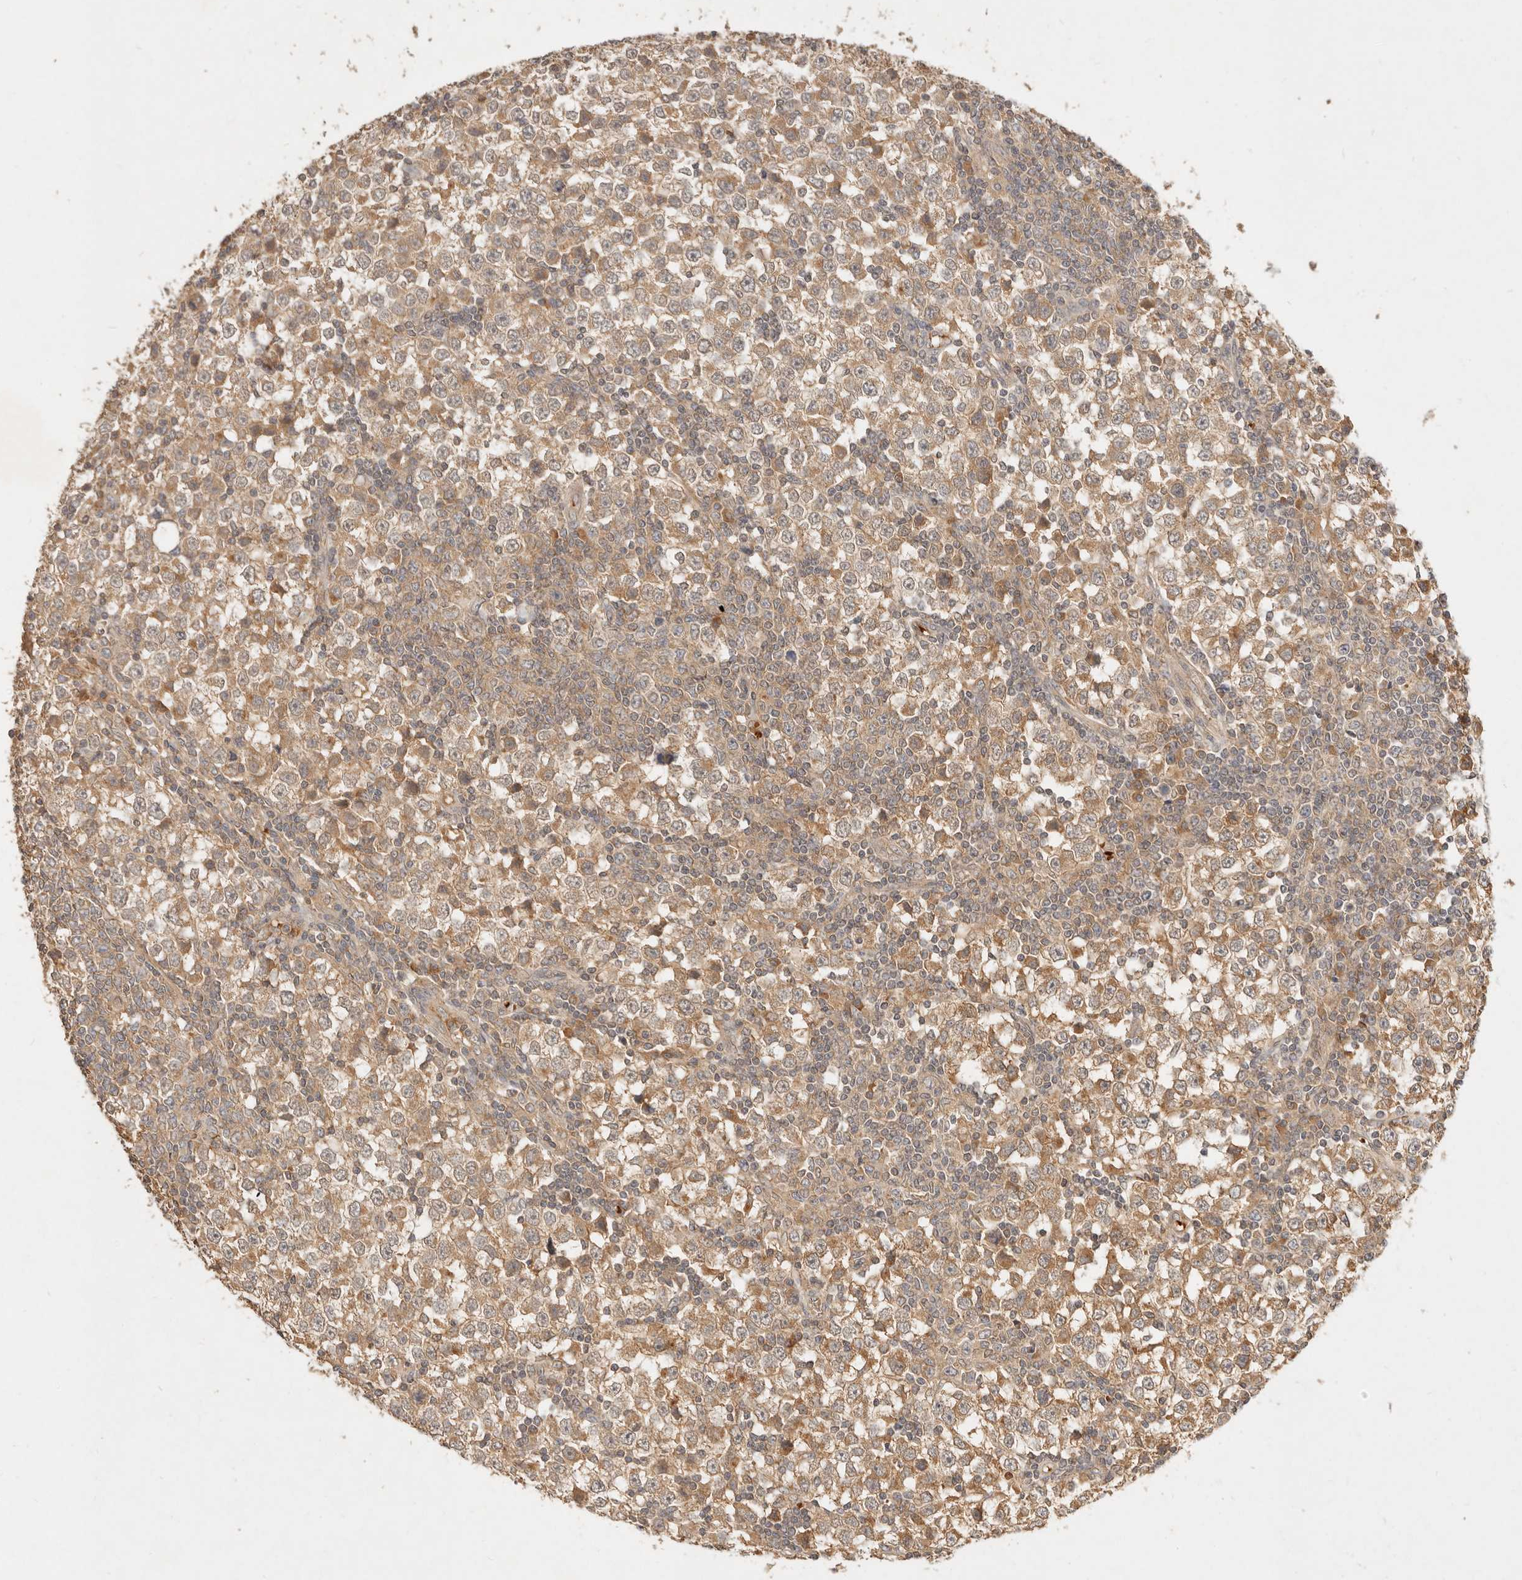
{"staining": {"intensity": "moderate", "quantity": ">75%", "location": "cytoplasmic/membranous"}, "tissue": "testis cancer", "cell_type": "Tumor cells", "image_type": "cancer", "snomed": [{"axis": "morphology", "description": "Seminoma, NOS"}, {"axis": "topography", "description": "Testis"}], "caption": "An immunohistochemistry photomicrograph of tumor tissue is shown. Protein staining in brown labels moderate cytoplasmic/membranous positivity in seminoma (testis) within tumor cells.", "gene": "FREM2", "patient": {"sex": "male", "age": 65}}